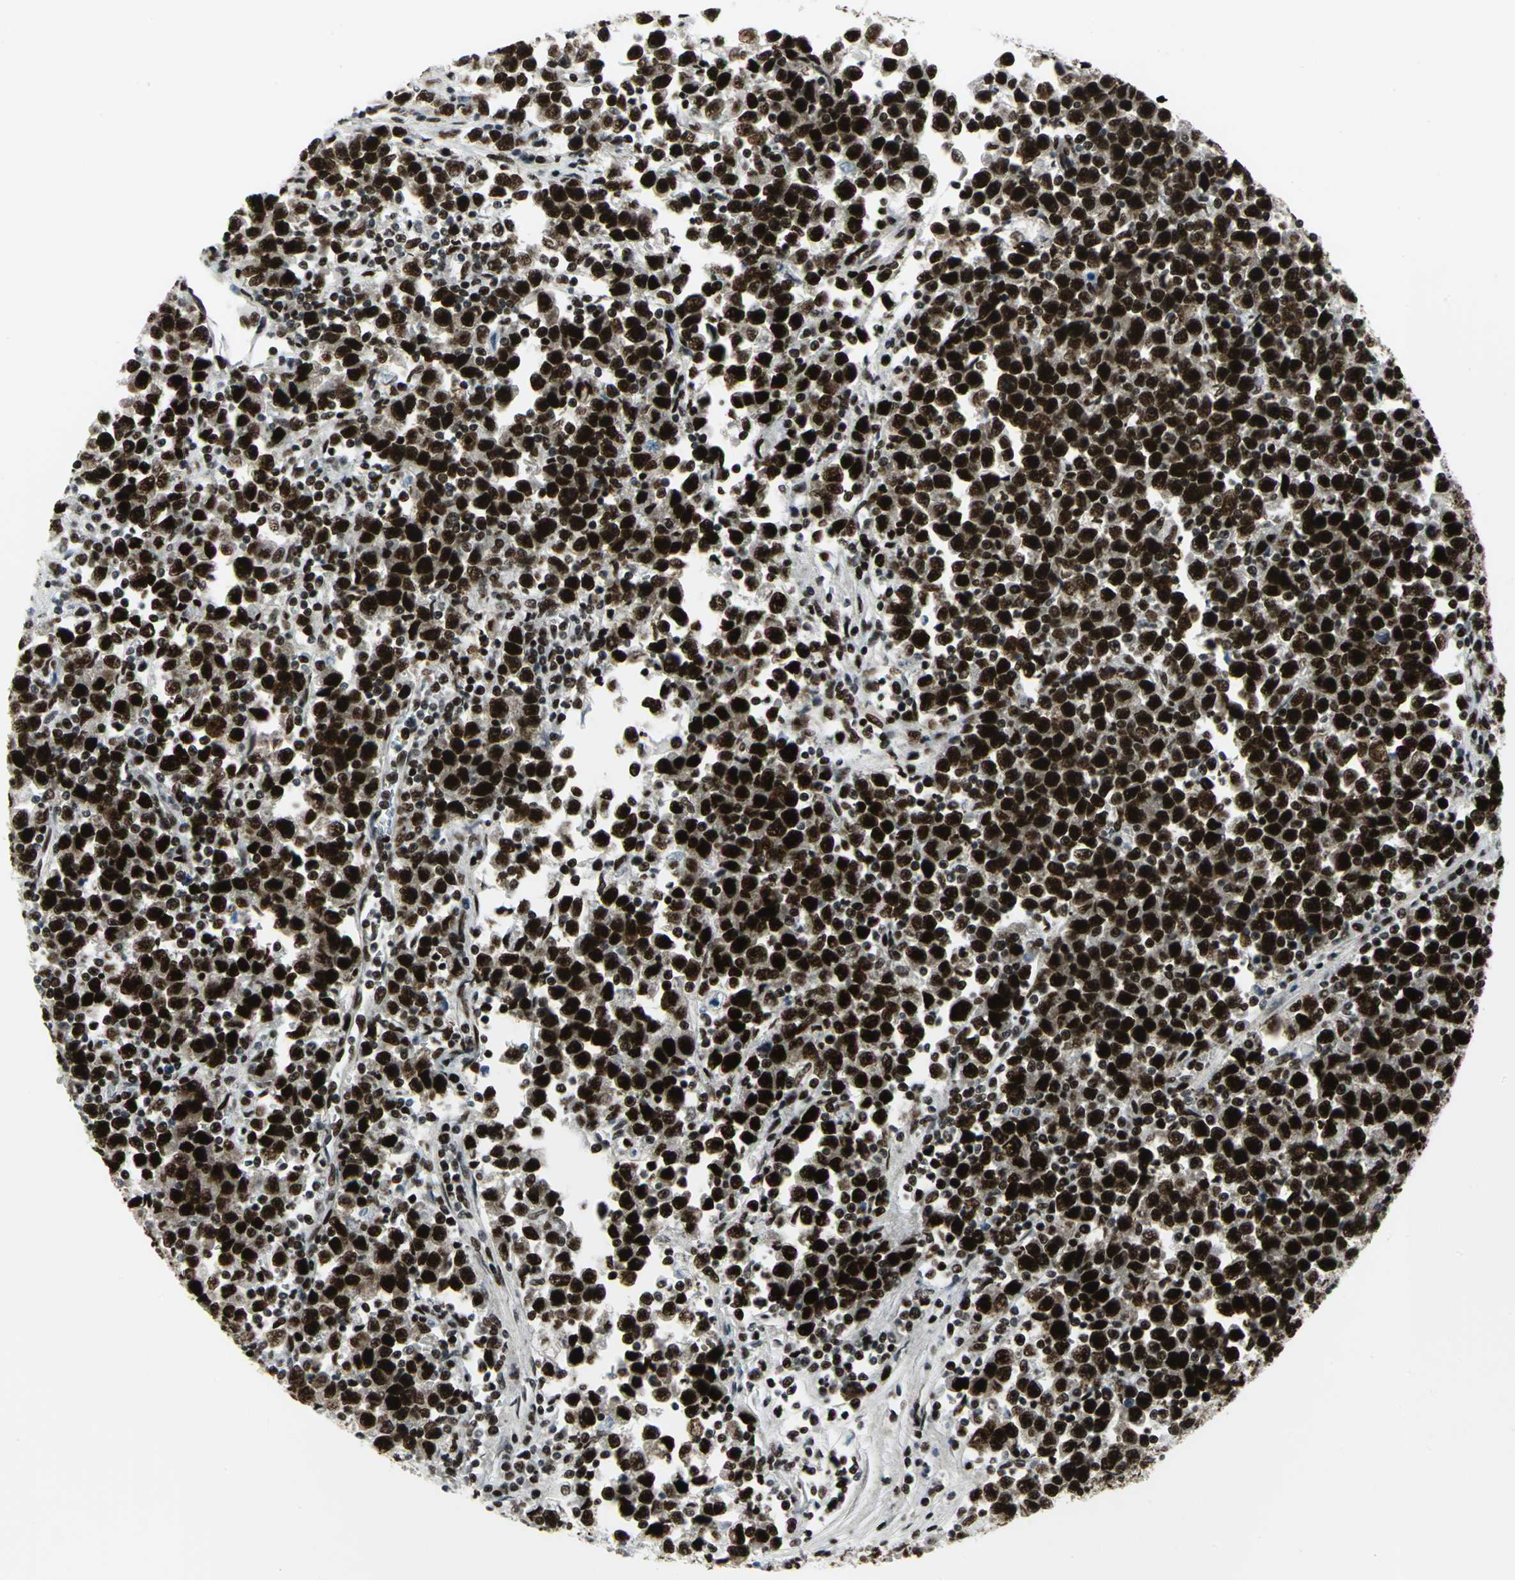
{"staining": {"intensity": "strong", "quantity": ">75%", "location": "nuclear"}, "tissue": "testis cancer", "cell_type": "Tumor cells", "image_type": "cancer", "snomed": [{"axis": "morphology", "description": "Seminoma, NOS"}, {"axis": "topography", "description": "Testis"}], "caption": "DAB immunohistochemical staining of testis cancer reveals strong nuclear protein expression in about >75% of tumor cells. The staining was performed using DAB, with brown indicating positive protein expression. Nuclei are stained blue with hematoxylin.", "gene": "SMARCA4", "patient": {"sex": "male", "age": 43}}